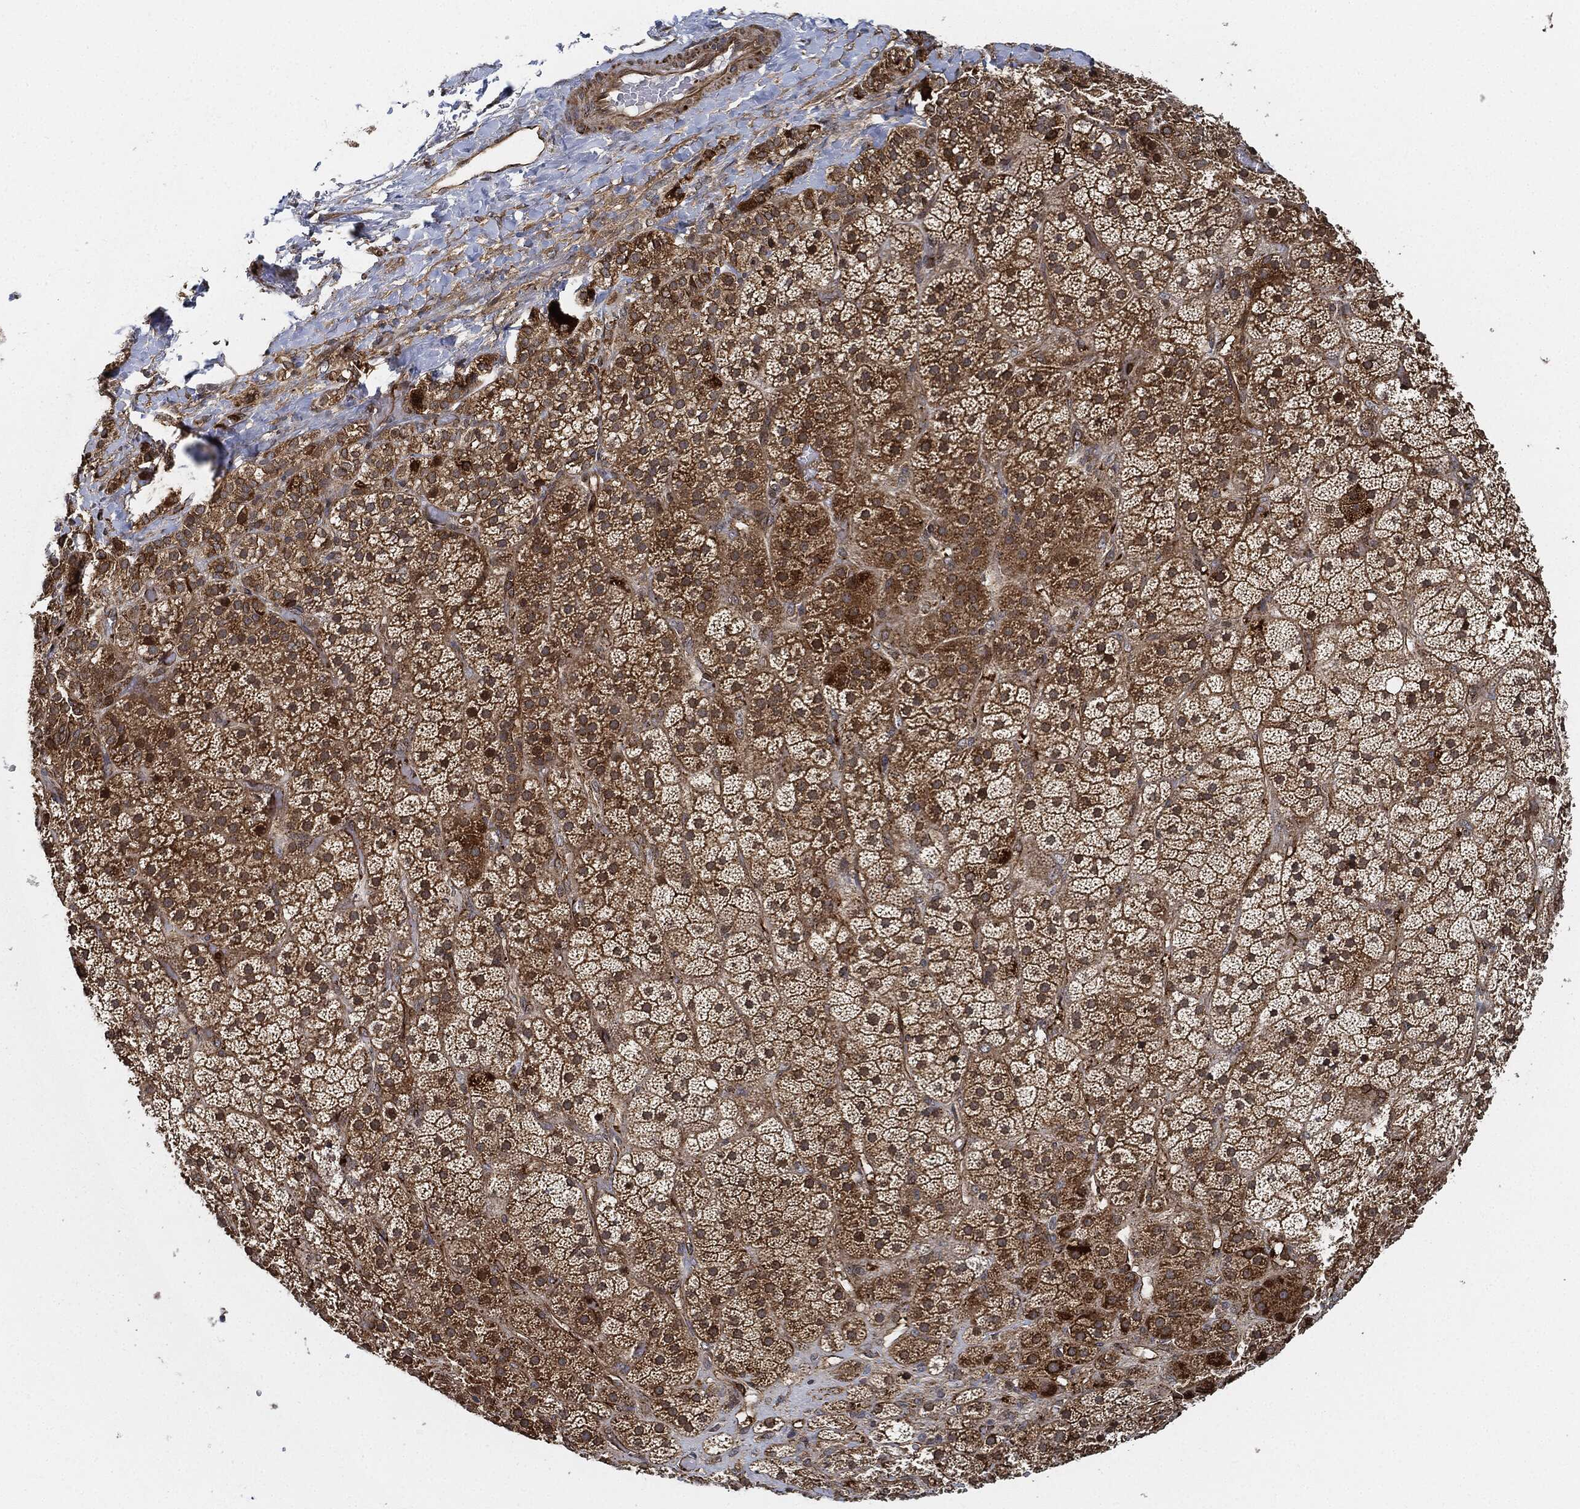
{"staining": {"intensity": "strong", "quantity": "25%-75%", "location": "cytoplasmic/membranous"}, "tissue": "adrenal gland", "cell_type": "Glandular cells", "image_type": "normal", "snomed": [{"axis": "morphology", "description": "Normal tissue, NOS"}, {"axis": "topography", "description": "Adrenal gland"}], "caption": "Immunohistochemistry (IHC) of unremarkable adrenal gland exhibits high levels of strong cytoplasmic/membranous staining in about 25%-75% of glandular cells. (Brightfield microscopy of DAB IHC at high magnification).", "gene": "MAP3K3", "patient": {"sex": "male", "age": 57}}